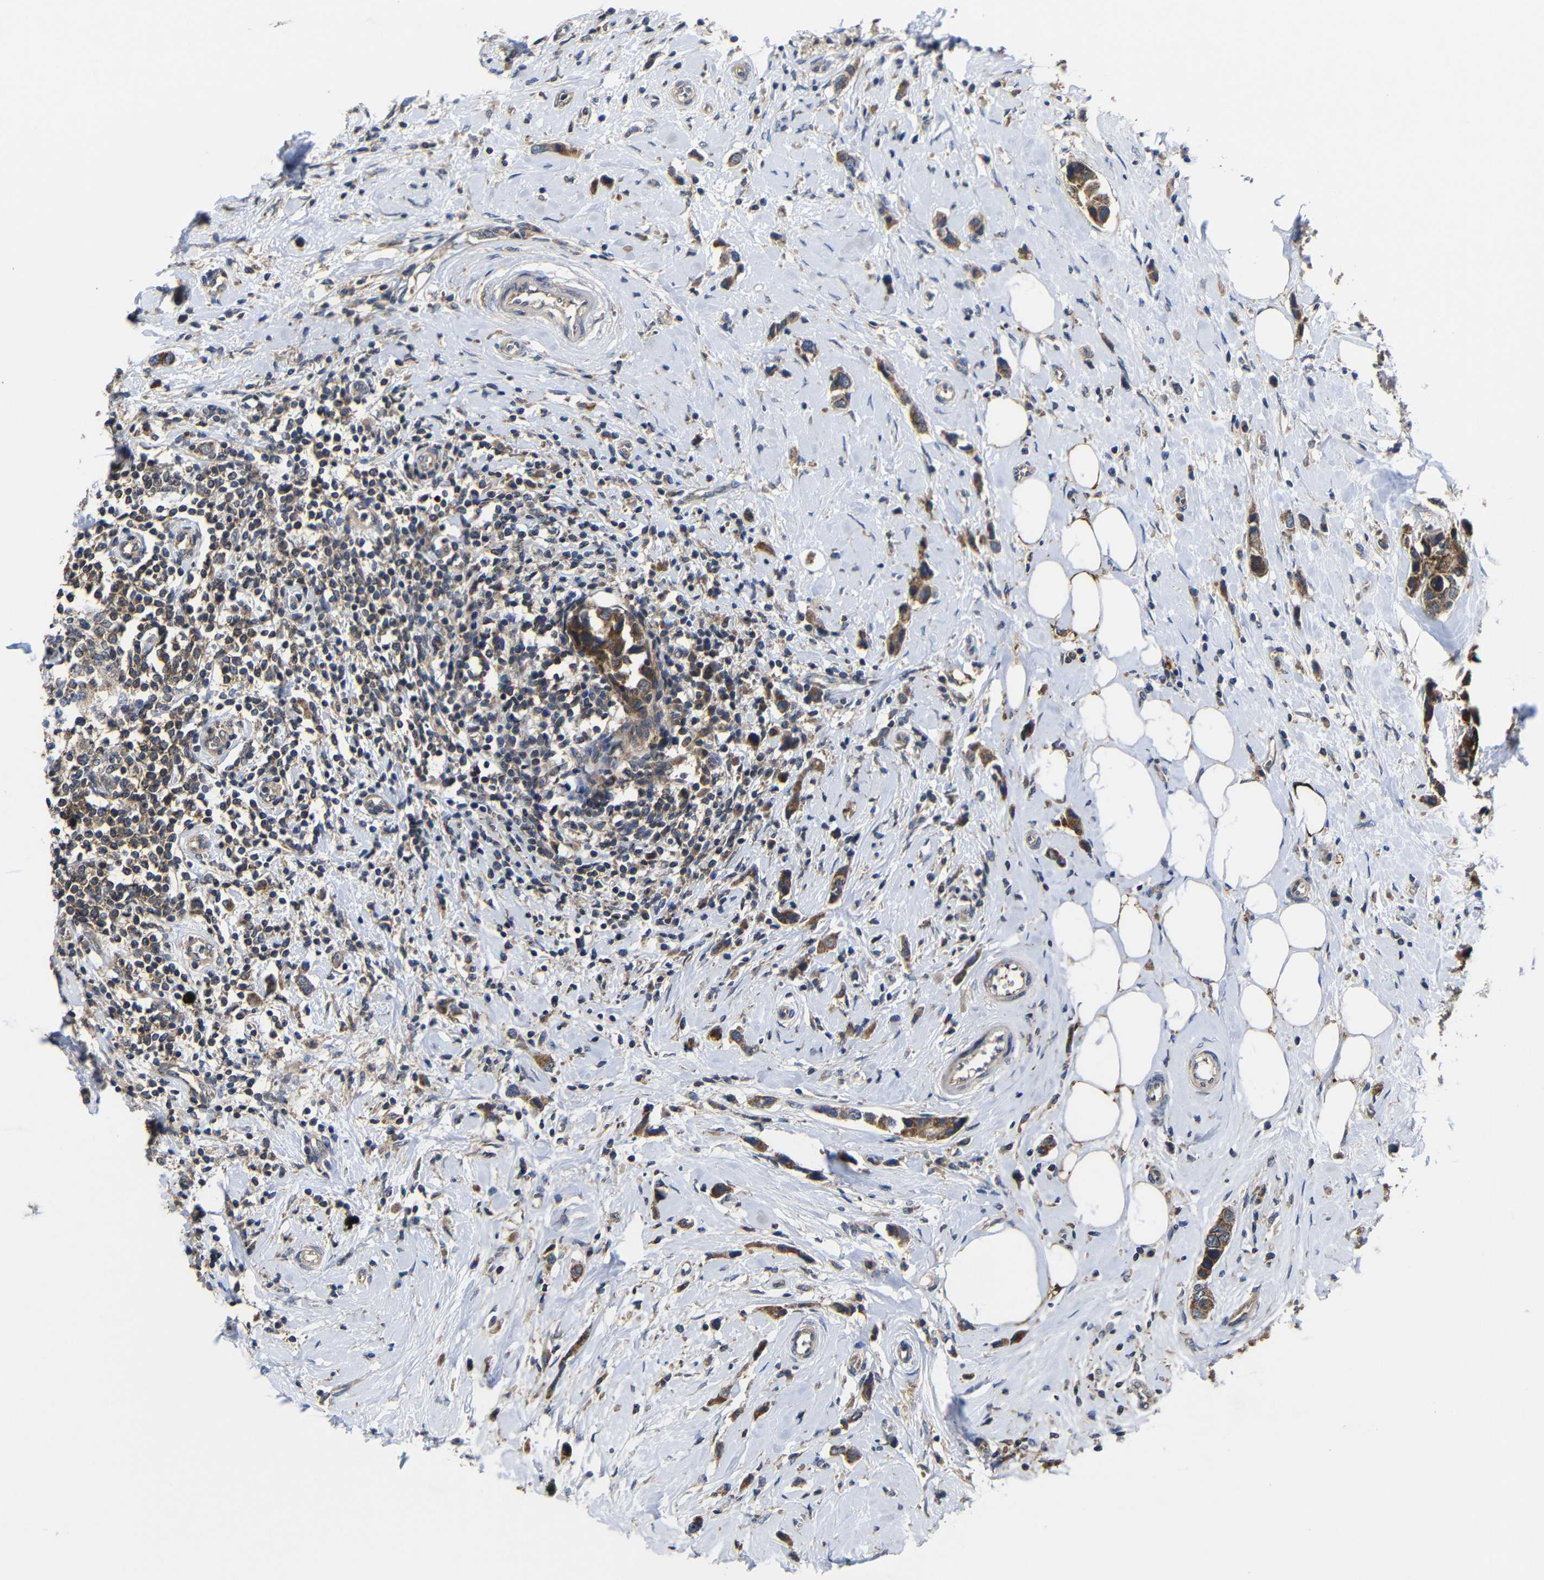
{"staining": {"intensity": "moderate", "quantity": ">75%", "location": "cytoplasmic/membranous"}, "tissue": "breast cancer", "cell_type": "Tumor cells", "image_type": "cancer", "snomed": [{"axis": "morphology", "description": "Normal tissue, NOS"}, {"axis": "morphology", "description": "Duct carcinoma"}, {"axis": "topography", "description": "Breast"}], "caption": "Immunohistochemical staining of human breast infiltrating ductal carcinoma displays medium levels of moderate cytoplasmic/membranous staining in about >75% of tumor cells. (DAB (3,3'-diaminobenzidine) IHC with brightfield microscopy, high magnification).", "gene": "LPAR5", "patient": {"sex": "female", "age": 50}}